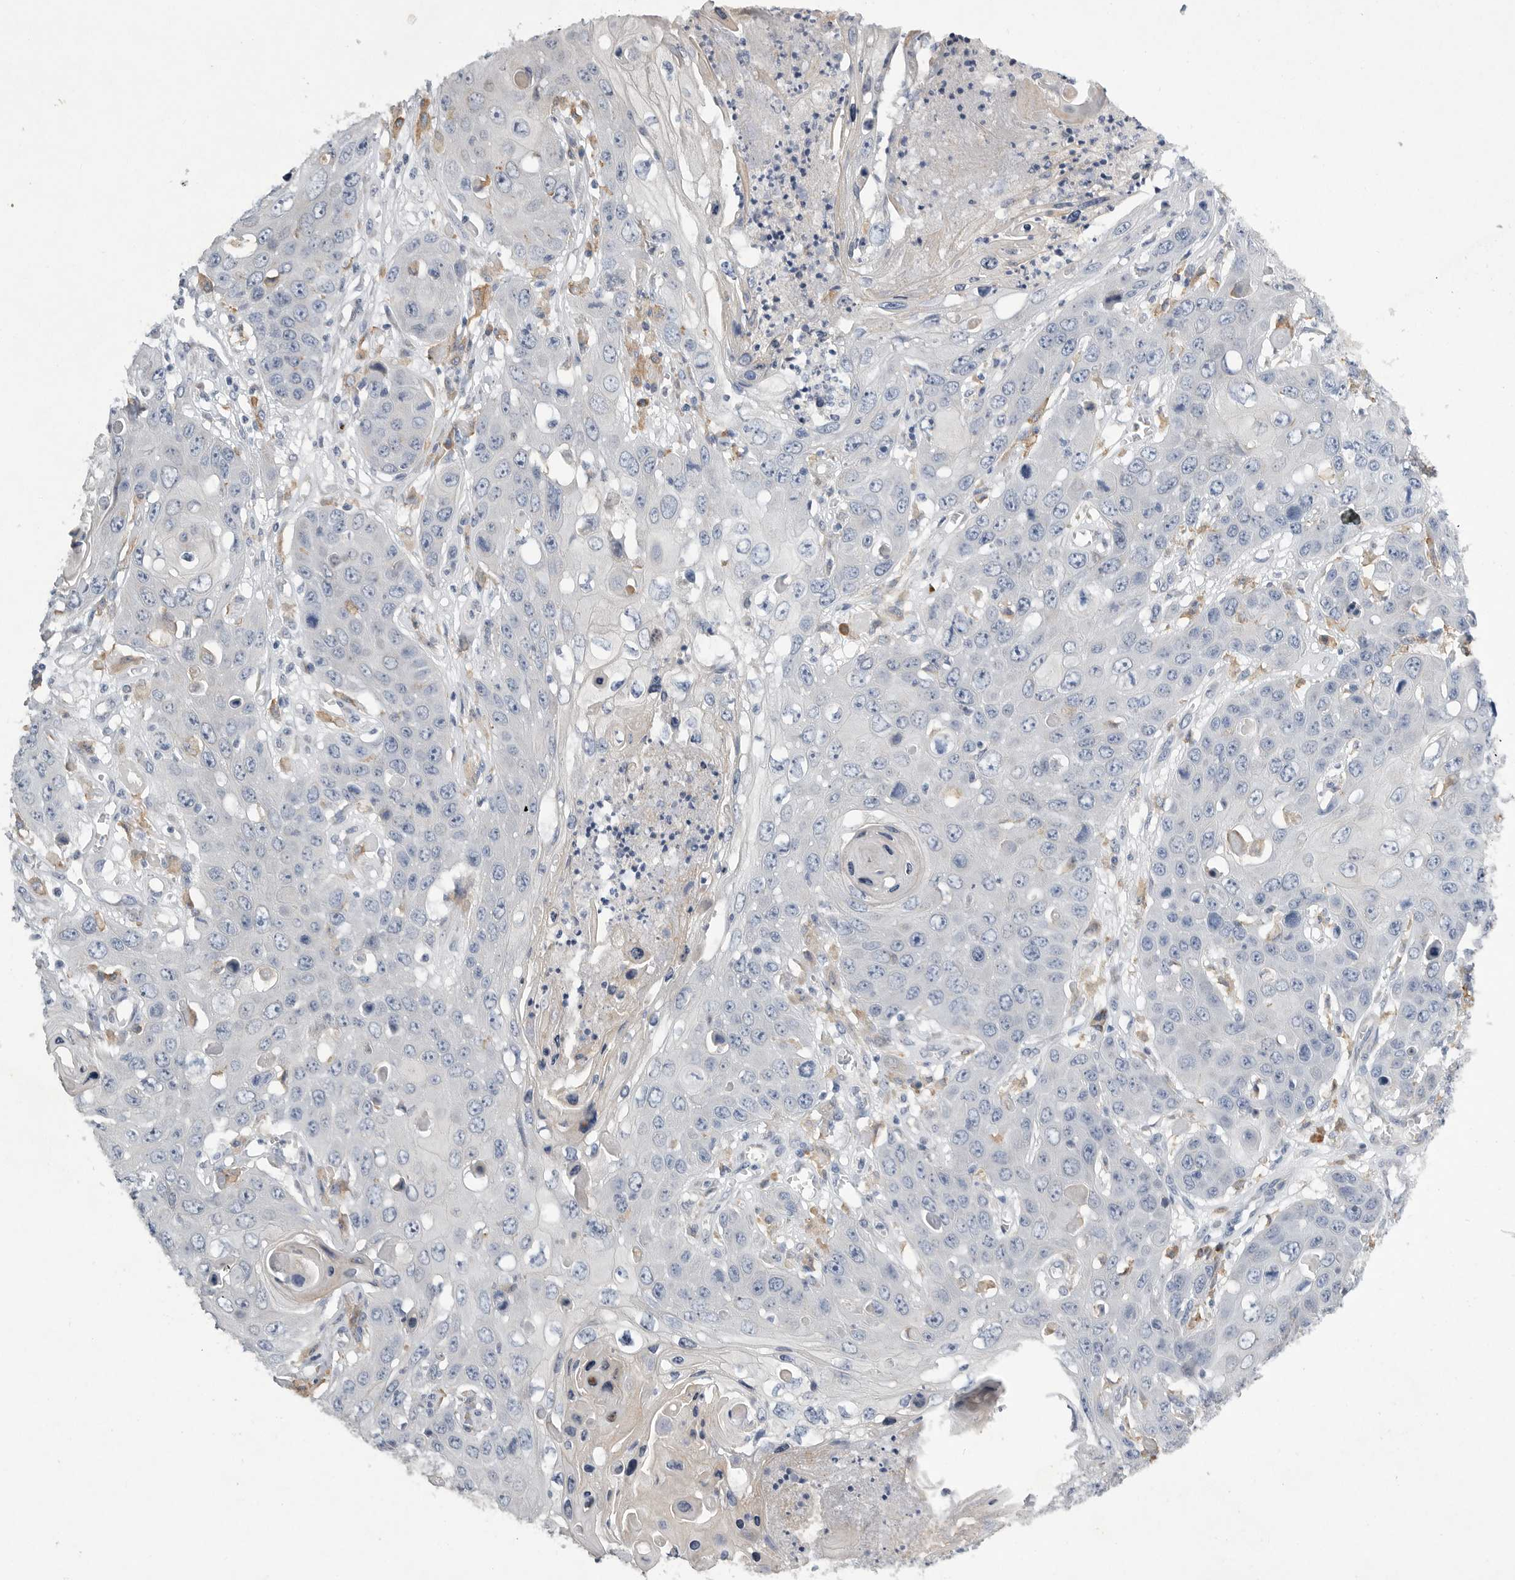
{"staining": {"intensity": "negative", "quantity": "none", "location": "none"}, "tissue": "skin cancer", "cell_type": "Tumor cells", "image_type": "cancer", "snomed": [{"axis": "morphology", "description": "Squamous cell carcinoma, NOS"}, {"axis": "topography", "description": "Skin"}], "caption": "A histopathology image of skin cancer stained for a protein exhibits no brown staining in tumor cells.", "gene": "EDEM3", "patient": {"sex": "male", "age": 55}}